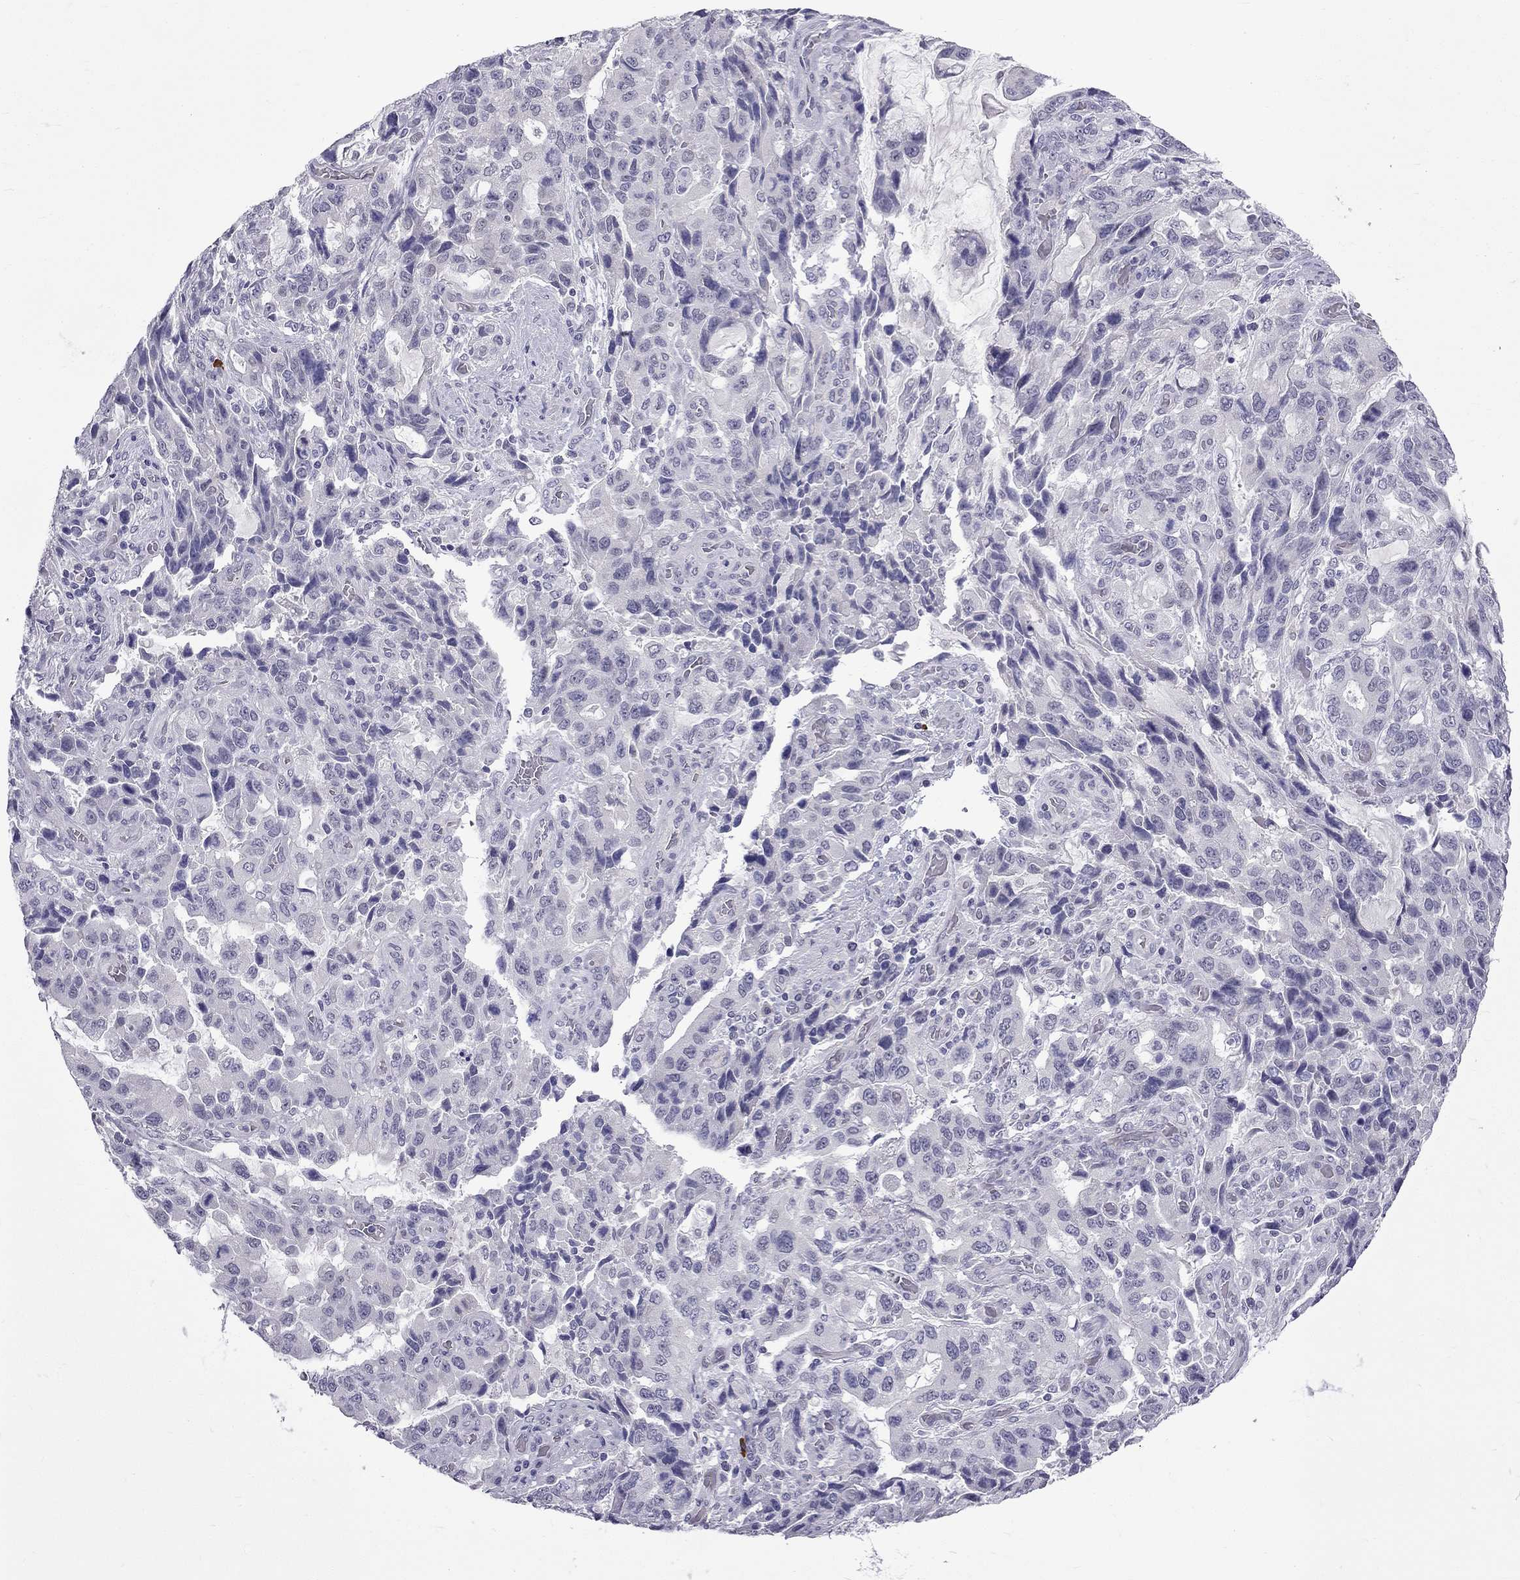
{"staining": {"intensity": "negative", "quantity": "none", "location": "none"}, "tissue": "stomach cancer", "cell_type": "Tumor cells", "image_type": "cancer", "snomed": [{"axis": "morphology", "description": "Adenocarcinoma, NOS"}, {"axis": "topography", "description": "Stomach, upper"}], "caption": "Stomach cancer was stained to show a protein in brown. There is no significant expression in tumor cells.", "gene": "RTL9", "patient": {"sex": "male", "age": 85}}